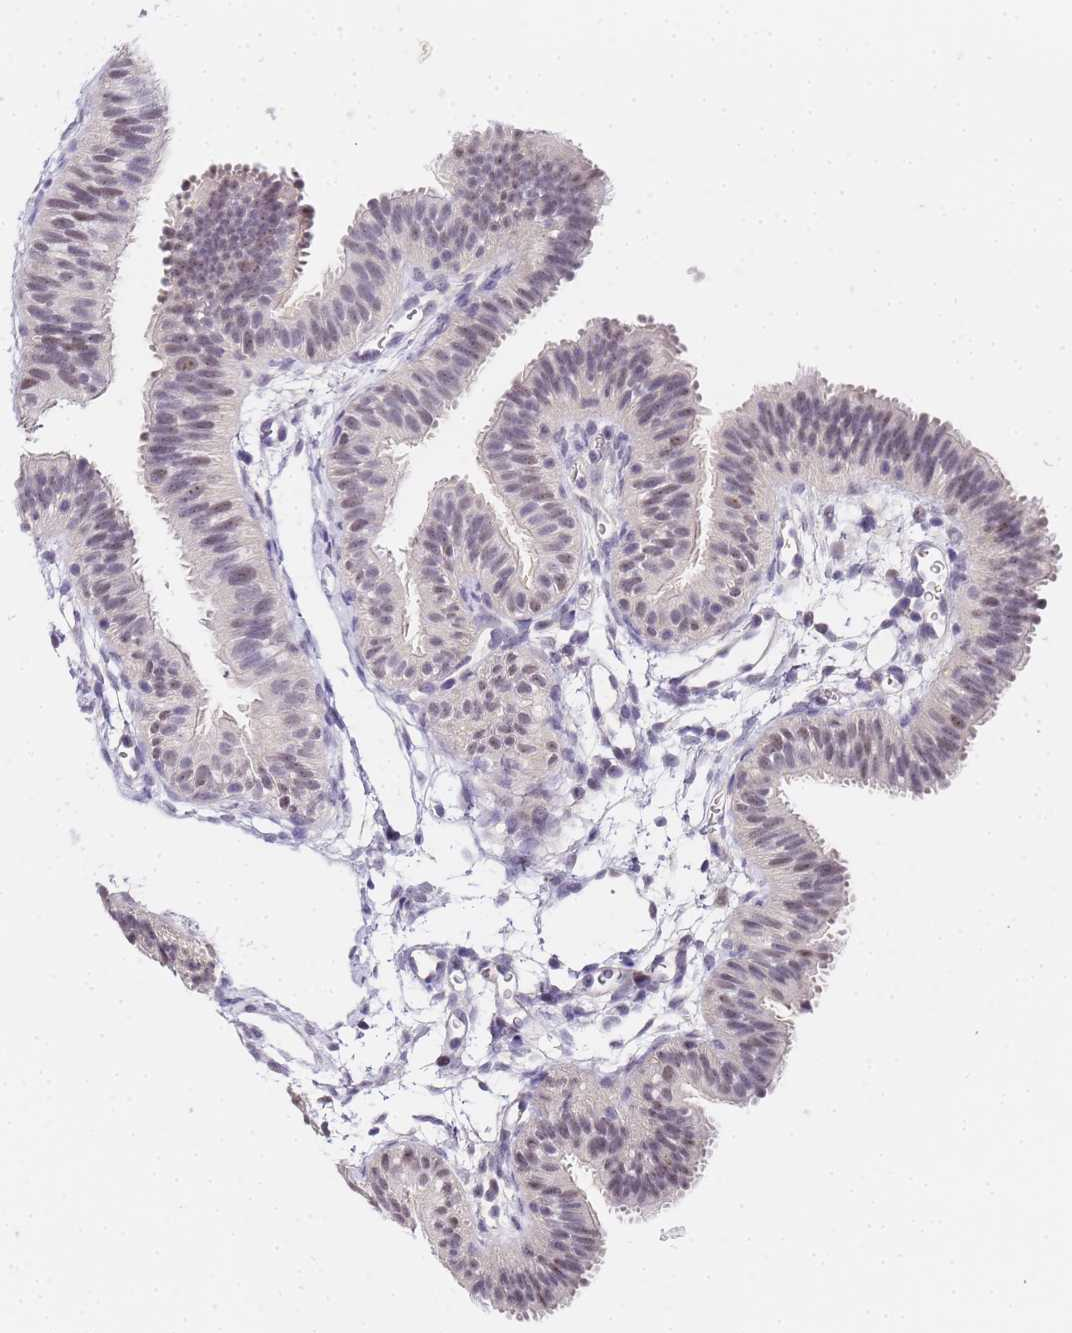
{"staining": {"intensity": "weak", "quantity": "25%-75%", "location": "nuclear"}, "tissue": "fallopian tube", "cell_type": "Glandular cells", "image_type": "normal", "snomed": [{"axis": "morphology", "description": "Normal tissue, NOS"}, {"axis": "topography", "description": "Fallopian tube"}], "caption": "About 25%-75% of glandular cells in unremarkable fallopian tube exhibit weak nuclear protein positivity as visualized by brown immunohistochemical staining.", "gene": "LSM3", "patient": {"sex": "female", "age": 35}}